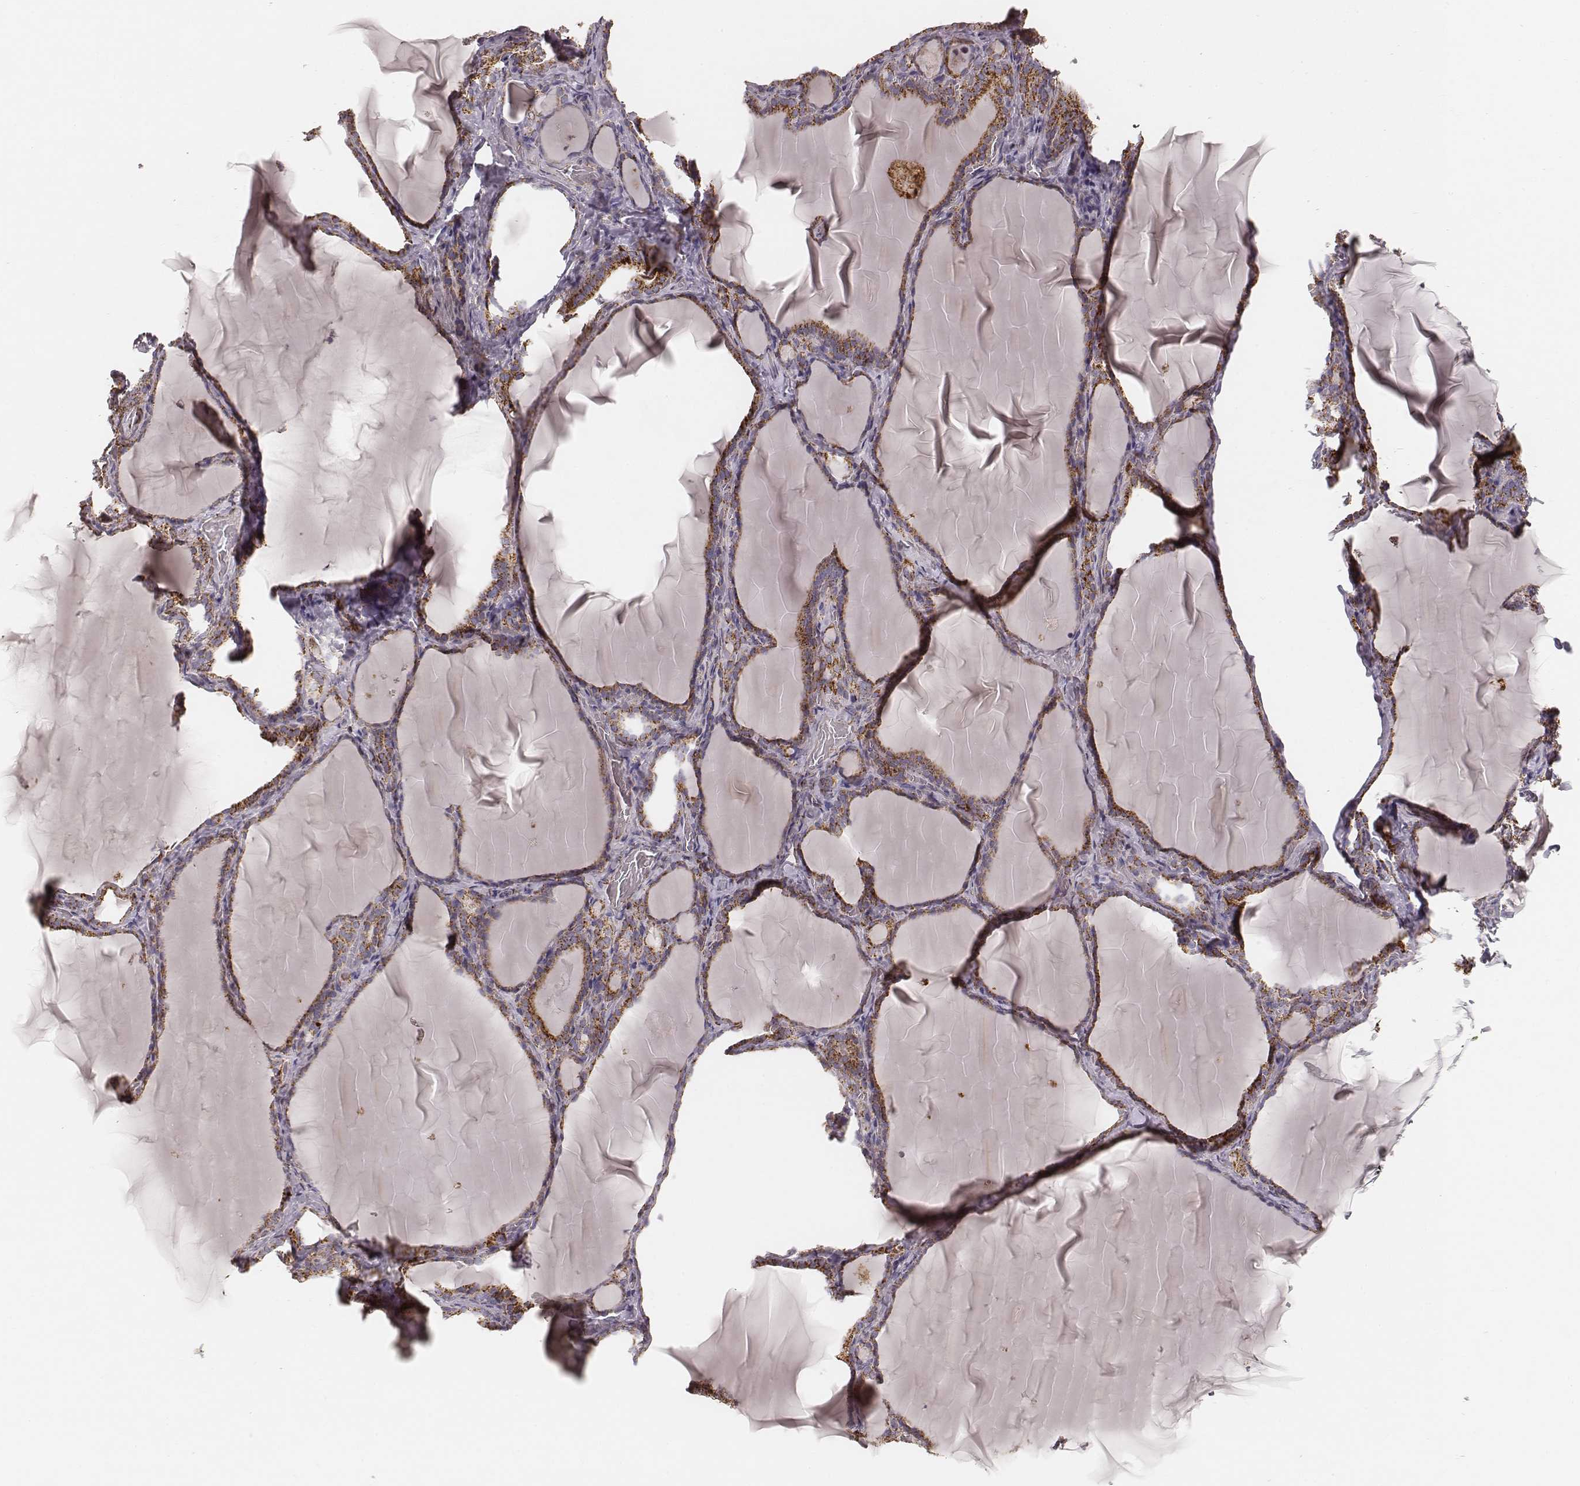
{"staining": {"intensity": "strong", "quantity": ">75%", "location": "cytoplasmic/membranous"}, "tissue": "thyroid gland", "cell_type": "Glandular cells", "image_type": "normal", "snomed": [{"axis": "morphology", "description": "Normal tissue, NOS"}, {"axis": "morphology", "description": "Hyperplasia, NOS"}, {"axis": "topography", "description": "Thyroid gland"}], "caption": "Immunohistochemical staining of benign thyroid gland shows >75% levels of strong cytoplasmic/membranous protein expression in approximately >75% of glandular cells. (DAB IHC with brightfield microscopy, high magnification).", "gene": "CS", "patient": {"sex": "female", "age": 27}}